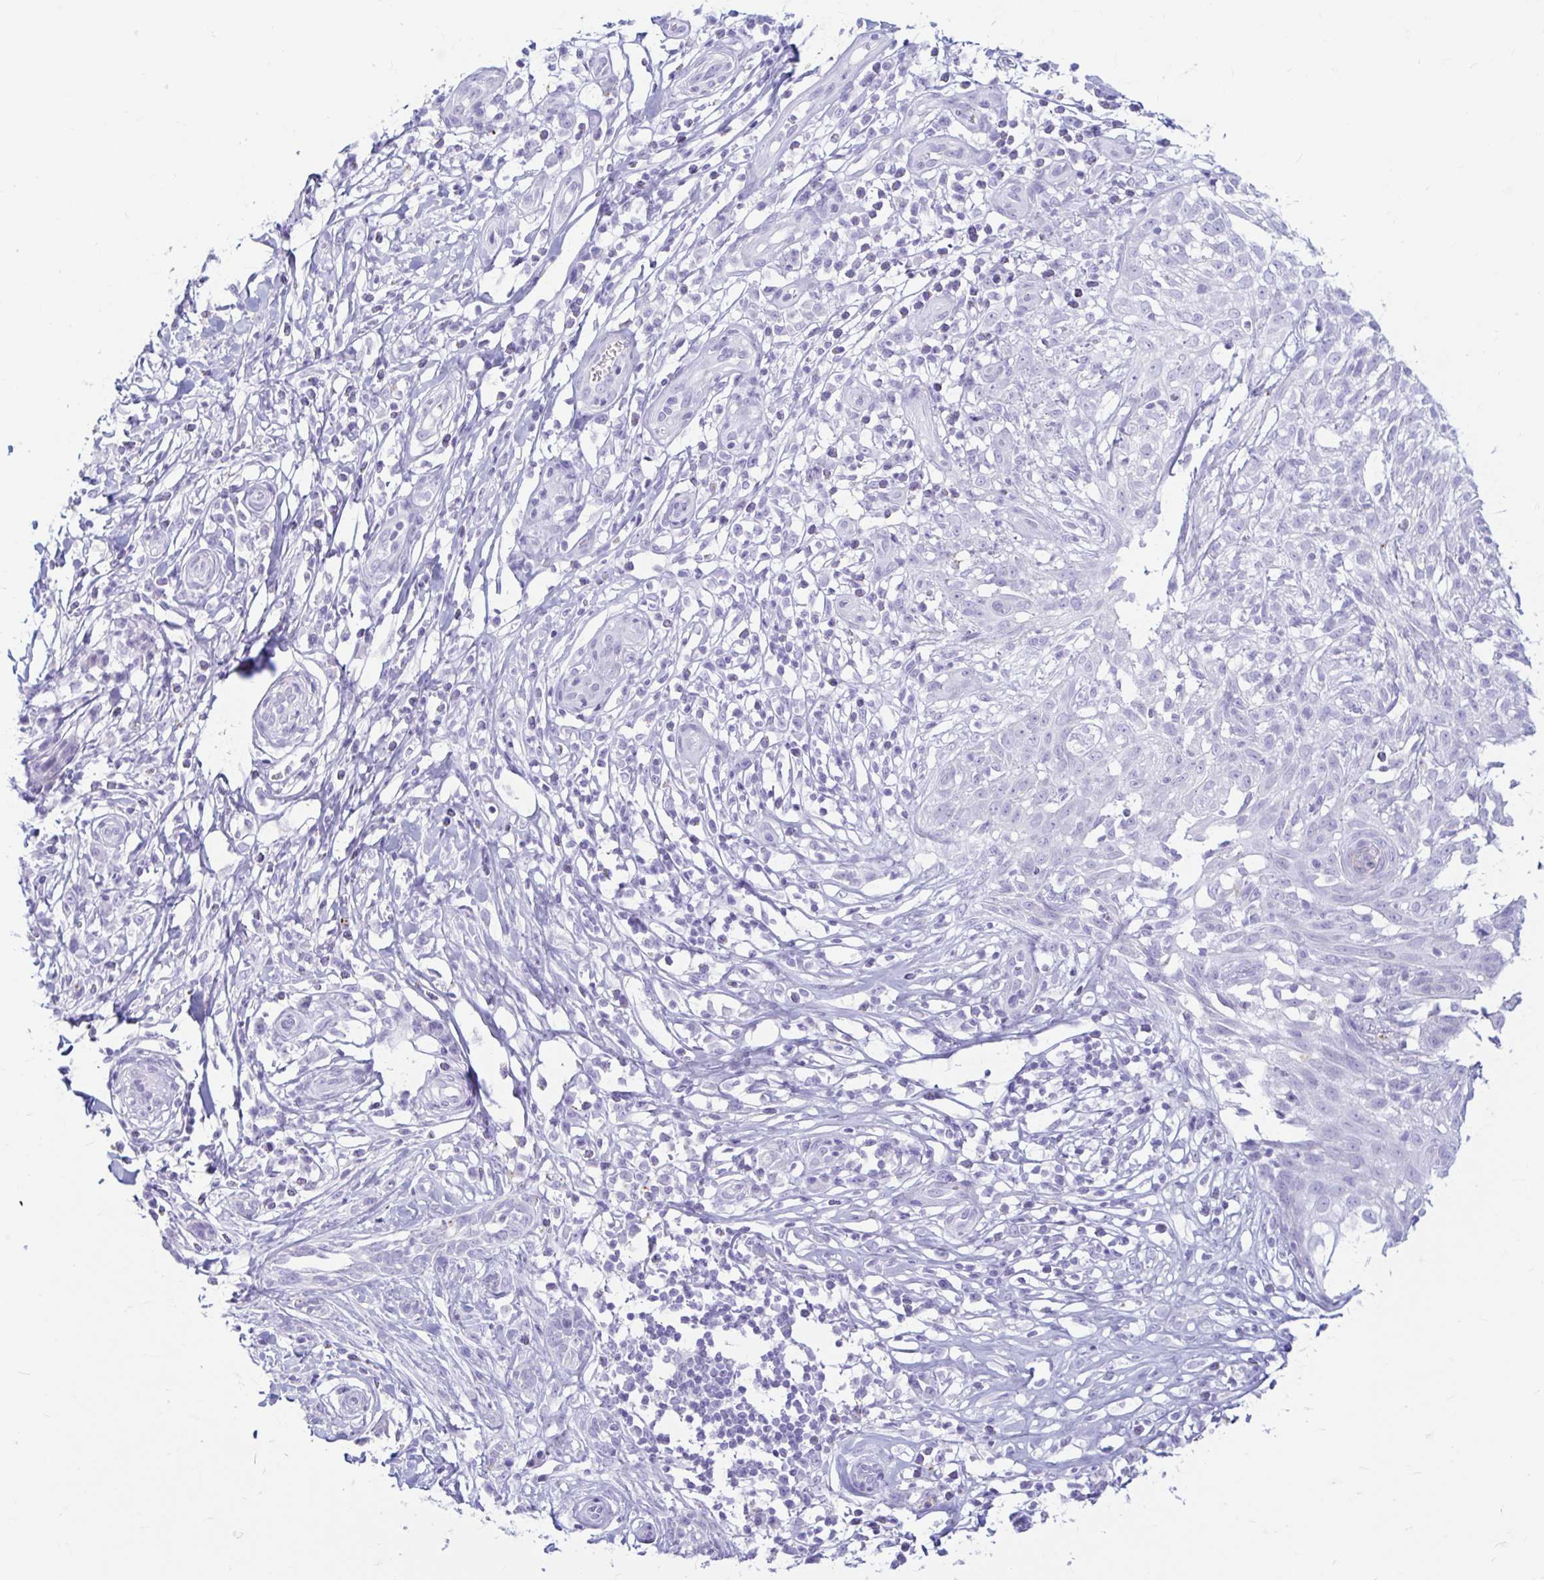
{"staining": {"intensity": "negative", "quantity": "none", "location": "none"}, "tissue": "skin cancer", "cell_type": "Tumor cells", "image_type": "cancer", "snomed": [{"axis": "morphology", "description": "Basal cell carcinoma"}, {"axis": "topography", "description": "Skin"}, {"axis": "topography", "description": "Skin, foot"}], "caption": "This is an immunohistochemistry image of basal cell carcinoma (skin). There is no expression in tumor cells.", "gene": "ERICH6", "patient": {"sex": "female", "age": 86}}